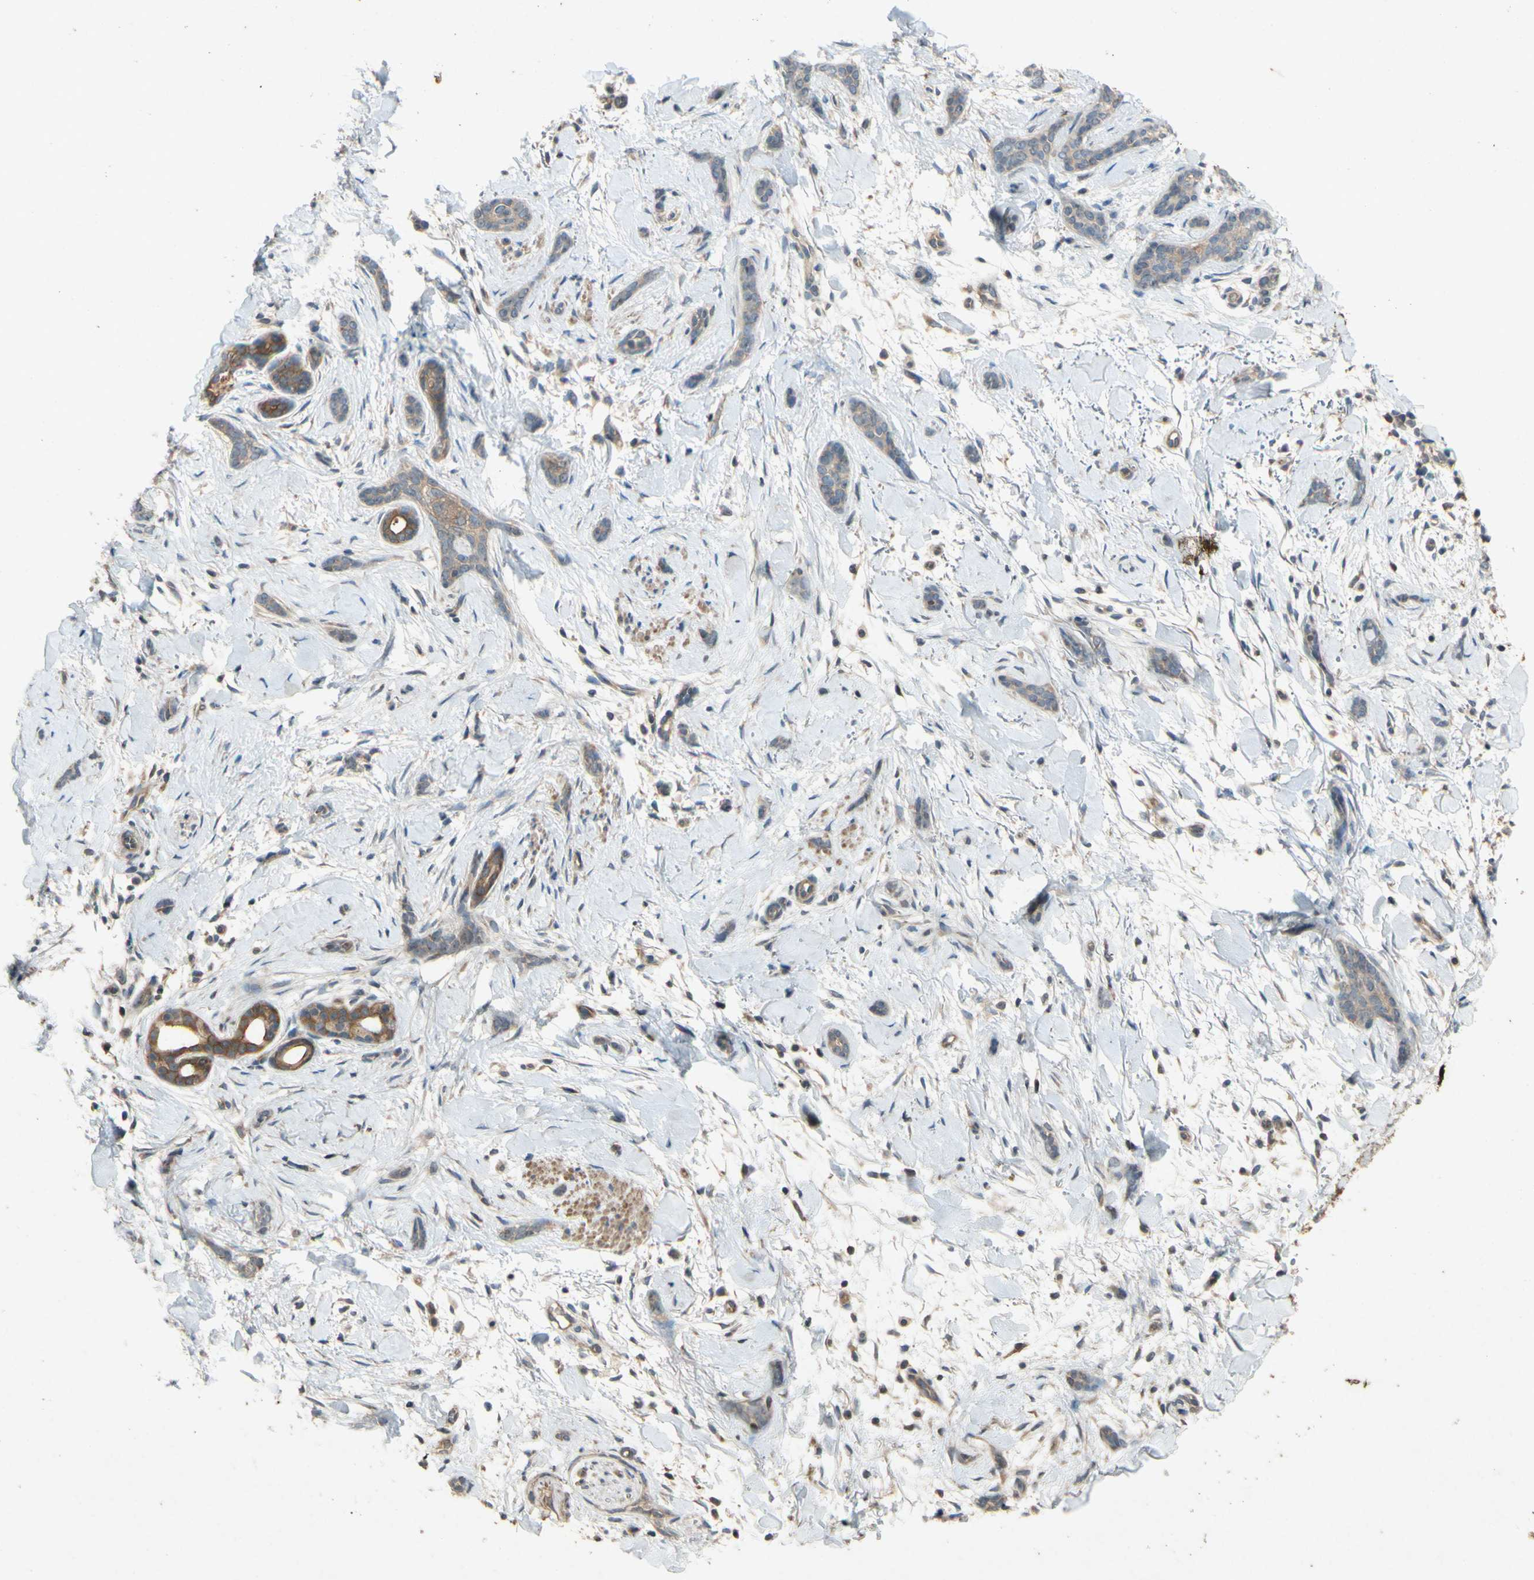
{"staining": {"intensity": "weak", "quantity": ">75%", "location": "cytoplasmic/membranous"}, "tissue": "skin cancer", "cell_type": "Tumor cells", "image_type": "cancer", "snomed": [{"axis": "morphology", "description": "Basal cell carcinoma"}, {"axis": "morphology", "description": "Adnexal tumor, benign"}, {"axis": "topography", "description": "Skin"}], "caption": "High-power microscopy captured an immunohistochemistry micrograph of basal cell carcinoma (skin), revealing weak cytoplasmic/membranous expression in about >75% of tumor cells.", "gene": "ATP6V1F", "patient": {"sex": "female", "age": 42}}